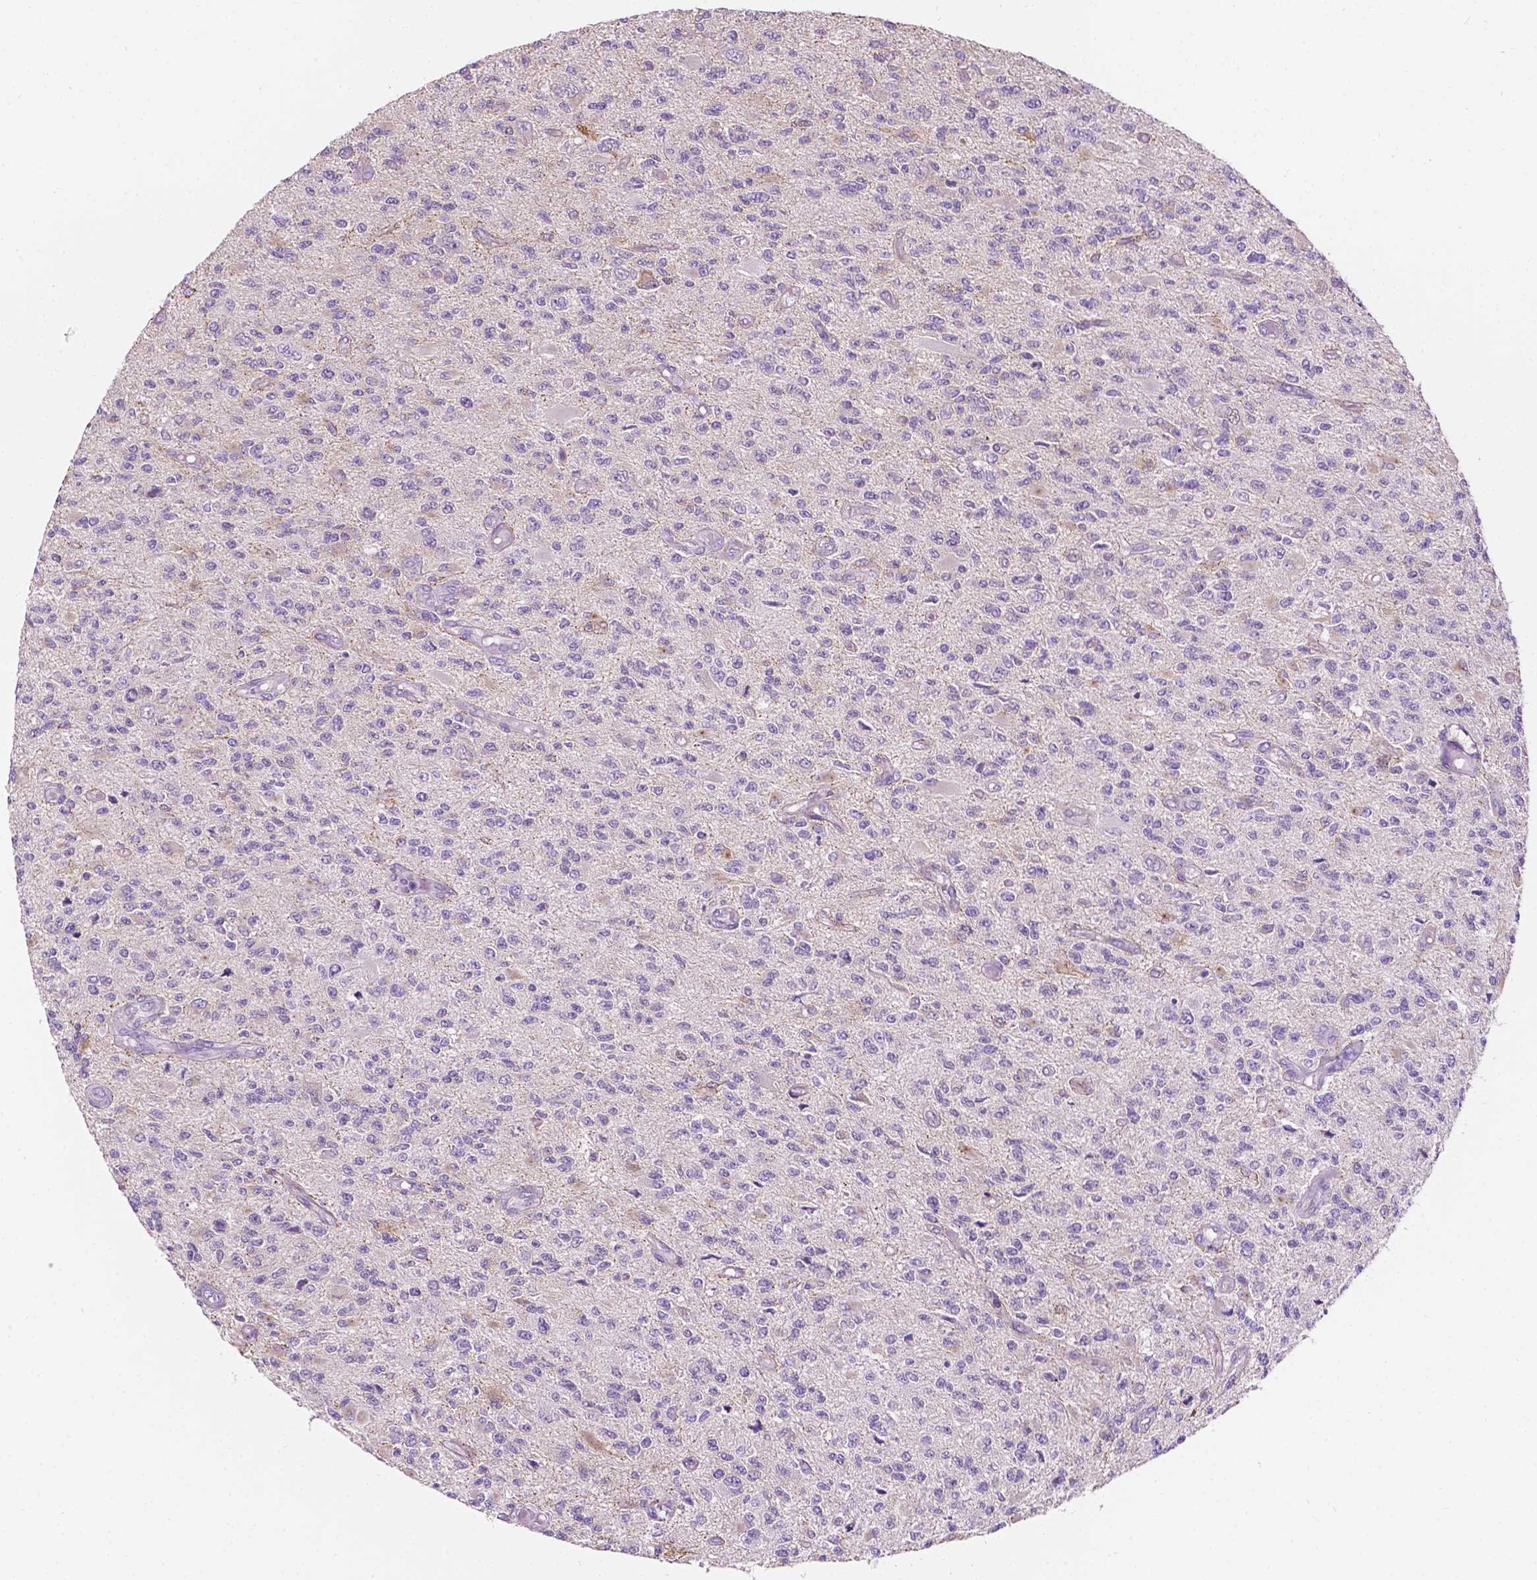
{"staining": {"intensity": "negative", "quantity": "none", "location": "none"}, "tissue": "glioma", "cell_type": "Tumor cells", "image_type": "cancer", "snomed": [{"axis": "morphology", "description": "Glioma, malignant, High grade"}, {"axis": "topography", "description": "Brain"}], "caption": "Micrograph shows no protein staining in tumor cells of malignant glioma (high-grade) tissue.", "gene": "NOS1AP", "patient": {"sex": "female", "age": 63}}